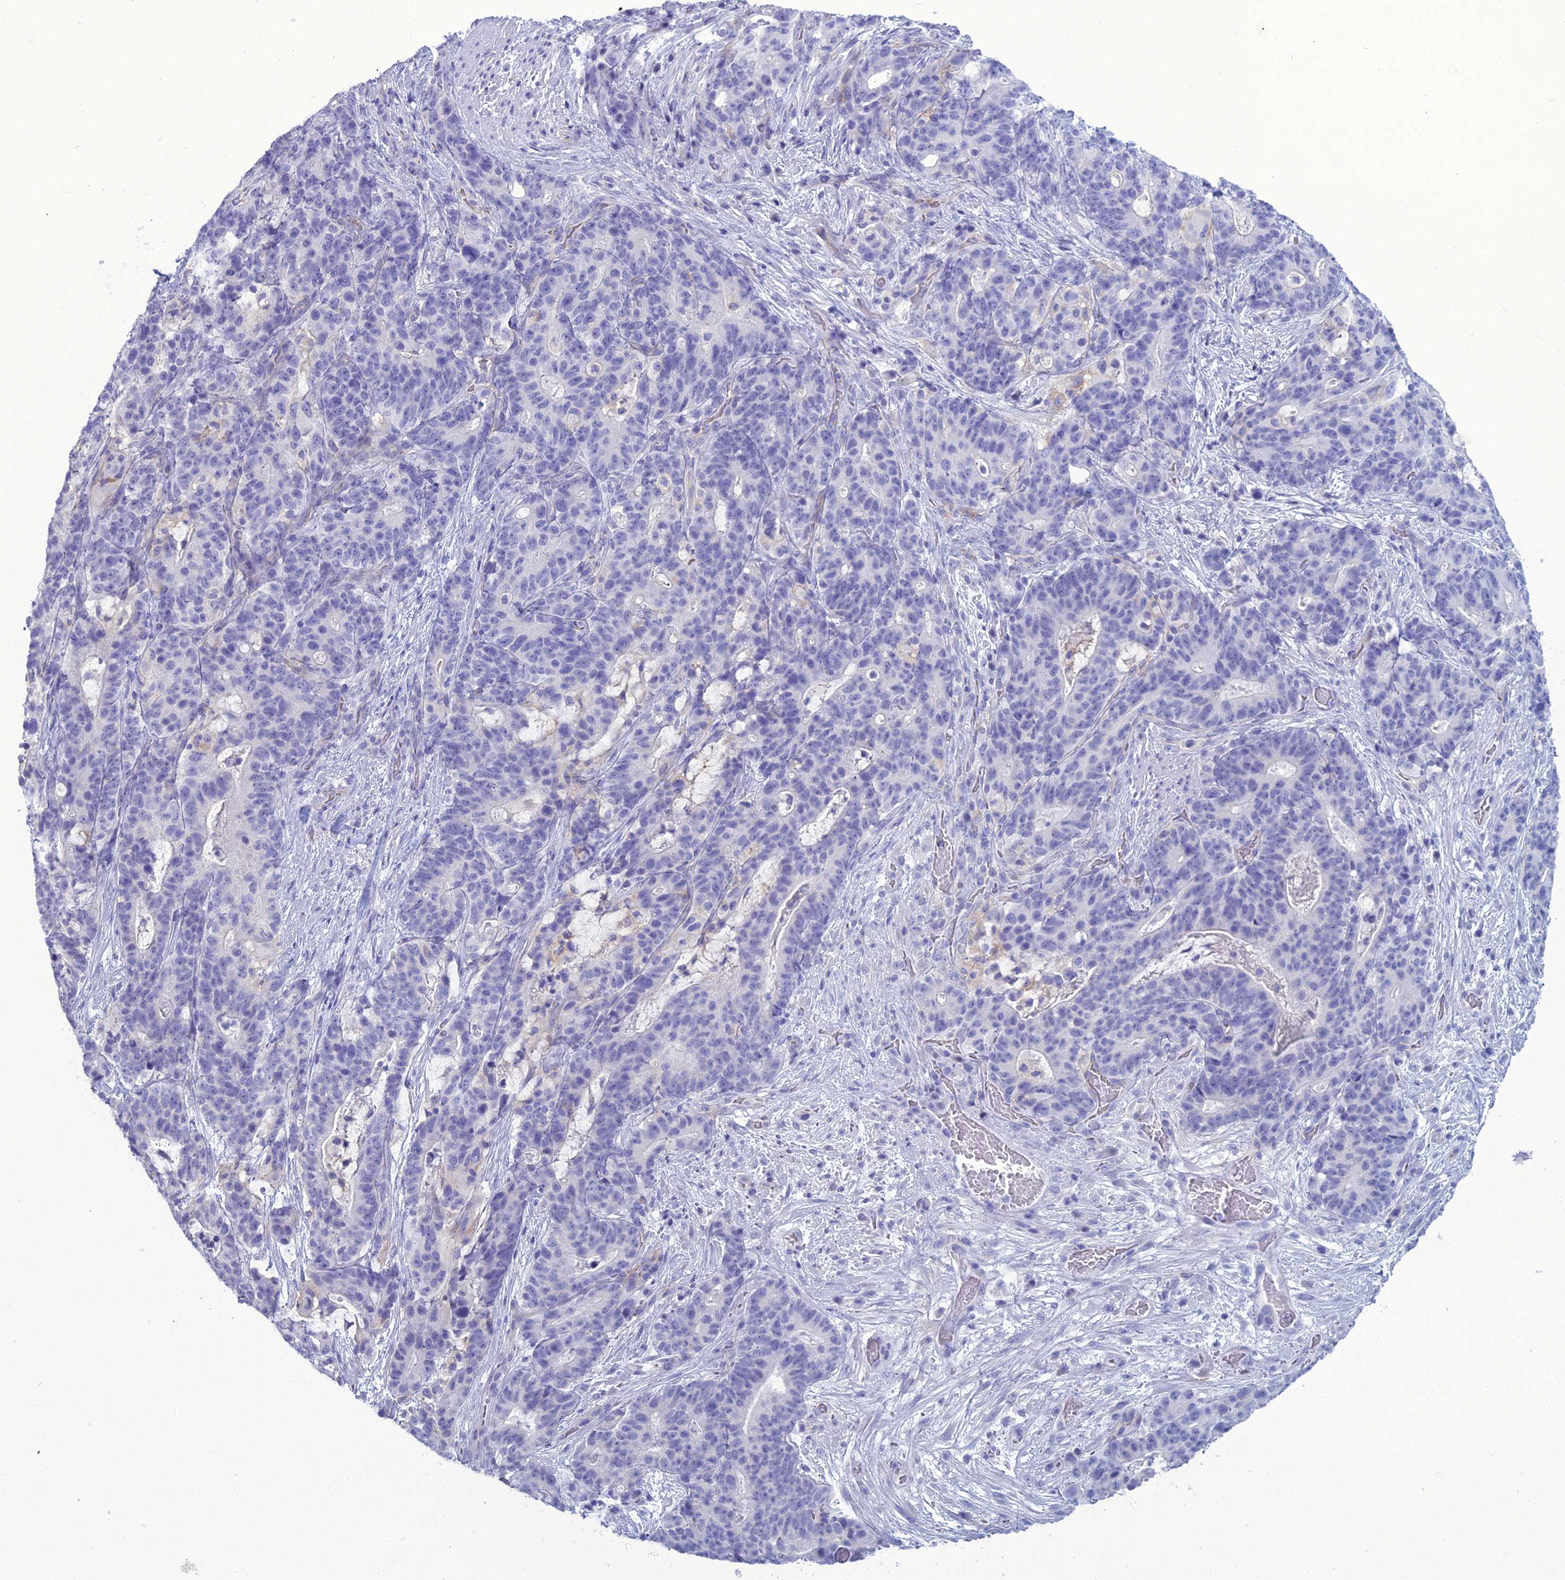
{"staining": {"intensity": "negative", "quantity": "none", "location": "none"}, "tissue": "stomach cancer", "cell_type": "Tumor cells", "image_type": "cancer", "snomed": [{"axis": "morphology", "description": "Normal tissue, NOS"}, {"axis": "morphology", "description": "Adenocarcinoma, NOS"}, {"axis": "topography", "description": "Stomach"}], "caption": "There is no significant positivity in tumor cells of stomach adenocarcinoma.", "gene": "ACE", "patient": {"sex": "female", "age": 64}}